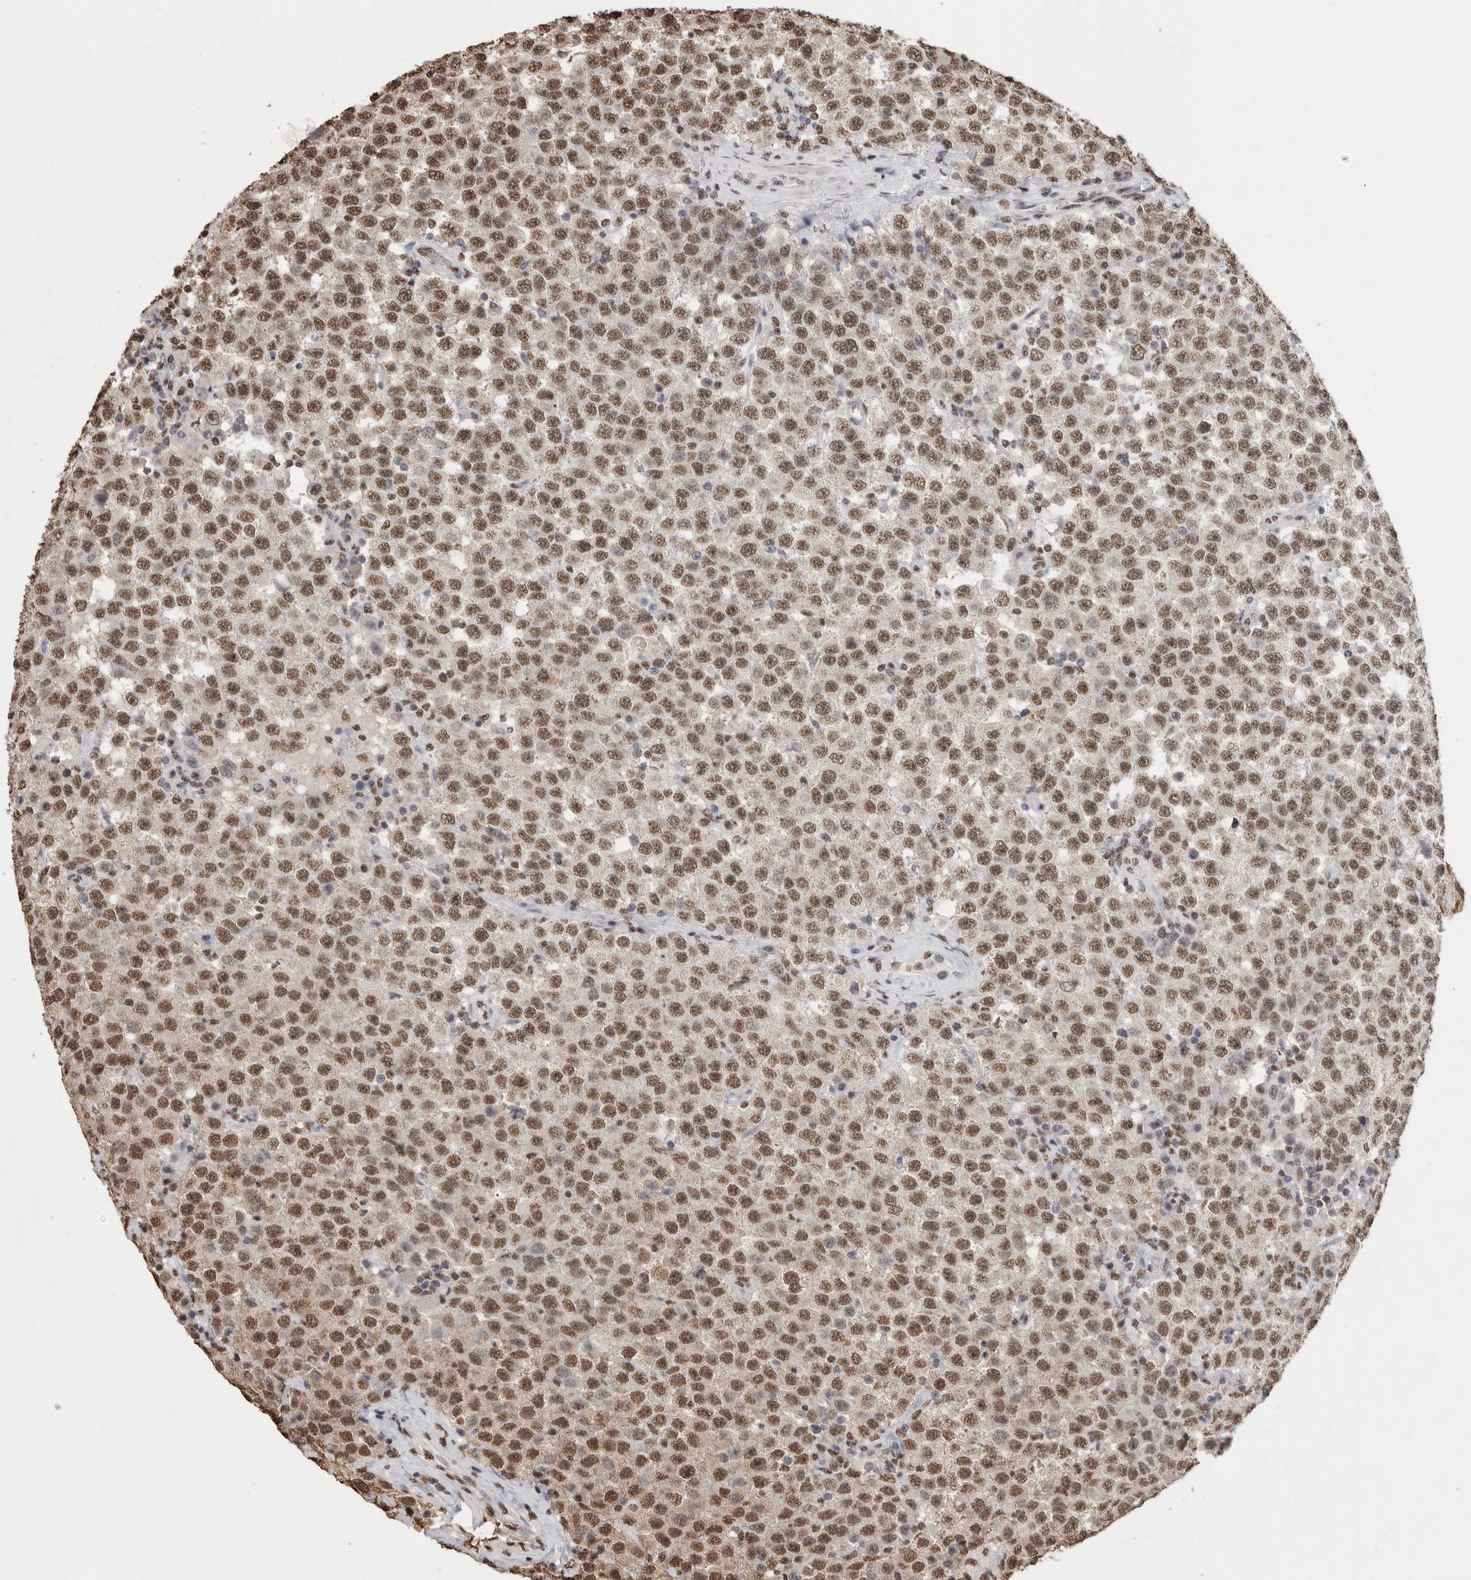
{"staining": {"intensity": "moderate", "quantity": ">75%", "location": "nuclear"}, "tissue": "testis cancer", "cell_type": "Tumor cells", "image_type": "cancer", "snomed": [{"axis": "morphology", "description": "Seminoma, NOS"}, {"axis": "topography", "description": "Testis"}], "caption": "A brown stain shows moderate nuclear staining of a protein in testis cancer tumor cells. The staining was performed using DAB (3,3'-diaminobenzidine) to visualize the protein expression in brown, while the nuclei were stained in blue with hematoxylin (Magnification: 20x).", "gene": "NTHL1", "patient": {"sex": "male", "age": 28}}